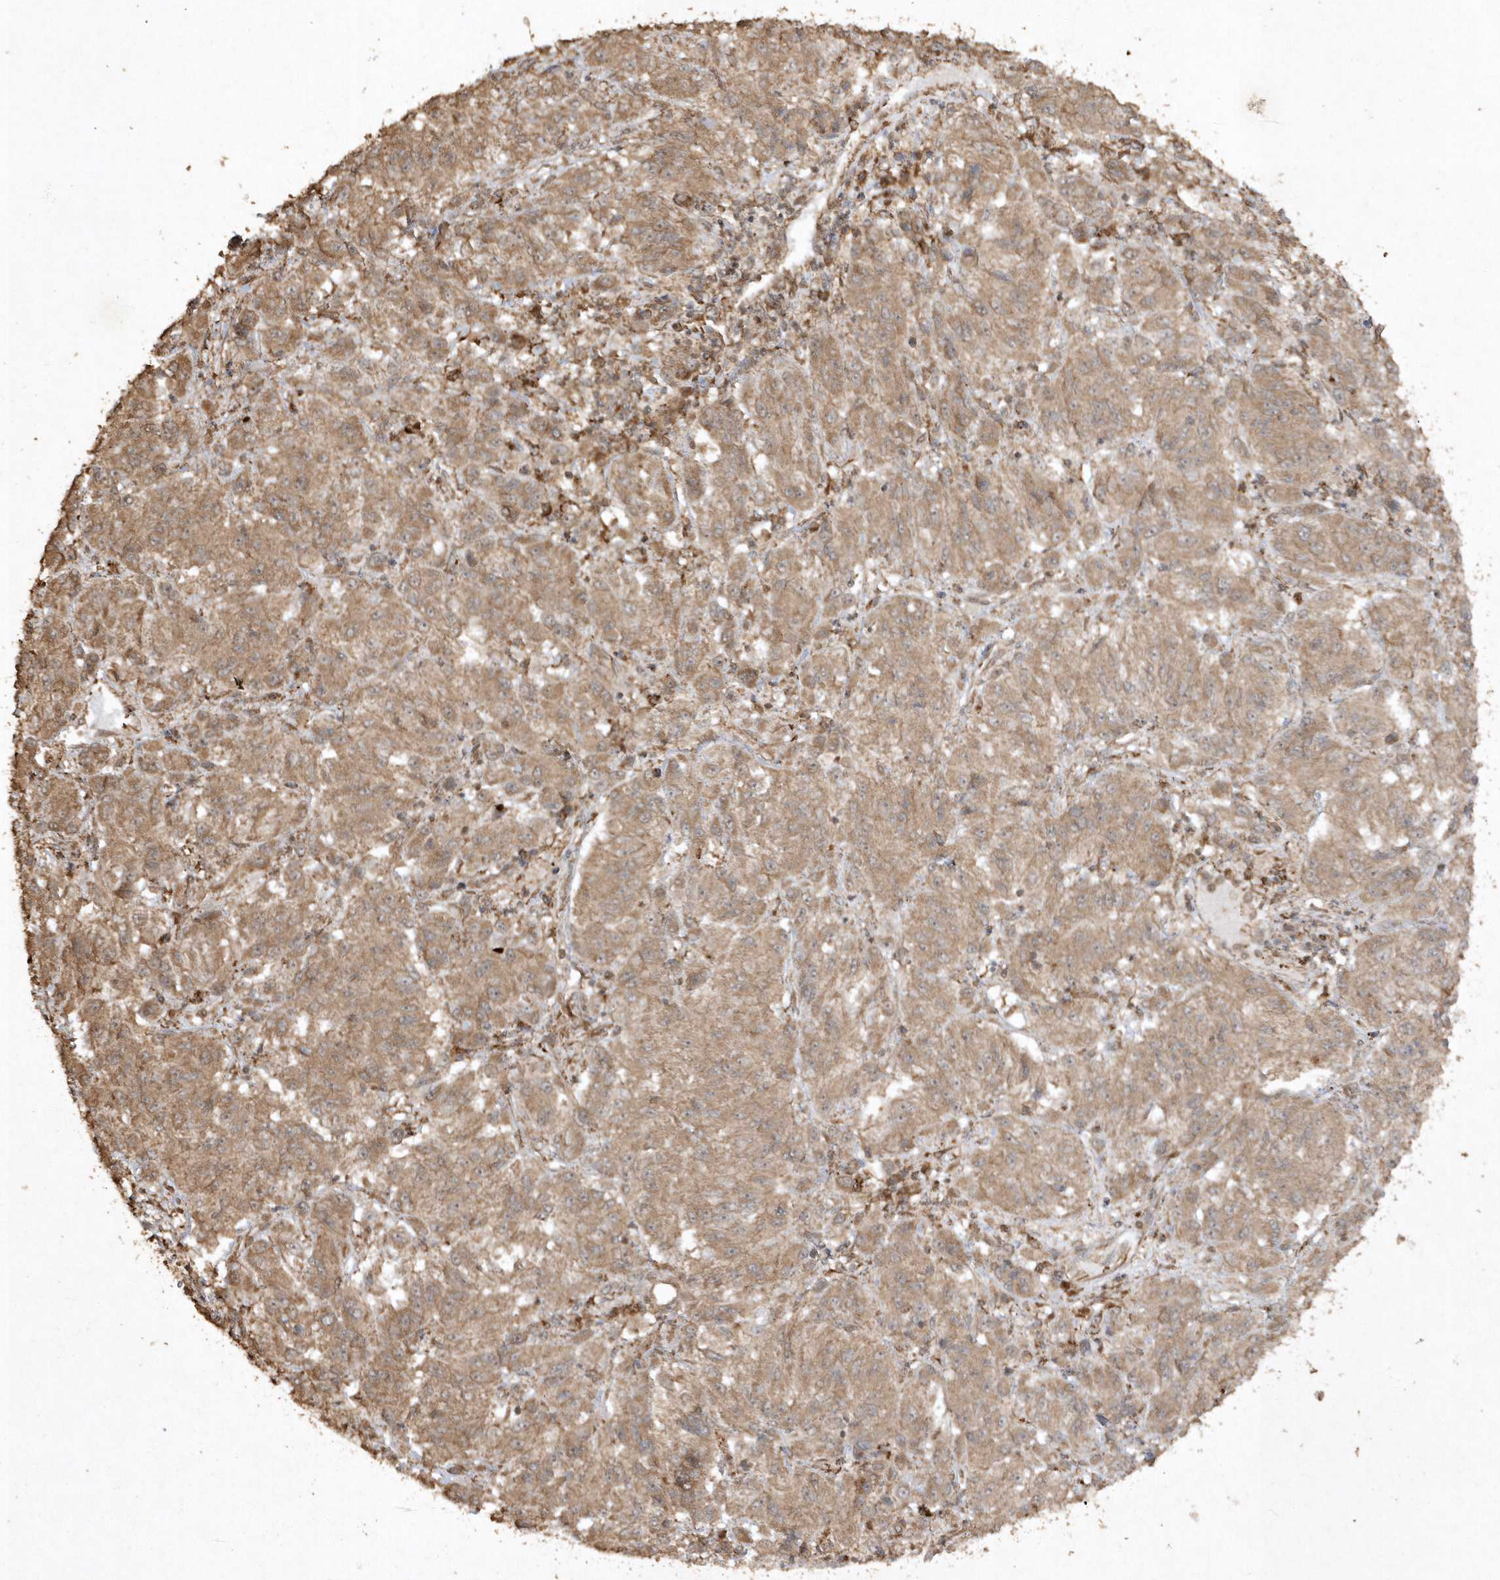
{"staining": {"intensity": "moderate", "quantity": ">75%", "location": "cytoplasmic/membranous"}, "tissue": "melanoma", "cell_type": "Tumor cells", "image_type": "cancer", "snomed": [{"axis": "morphology", "description": "Malignant melanoma, Metastatic site"}, {"axis": "topography", "description": "Lung"}], "caption": "Protein staining demonstrates moderate cytoplasmic/membranous staining in about >75% of tumor cells in melanoma. (IHC, brightfield microscopy, high magnification).", "gene": "AVPI1", "patient": {"sex": "male", "age": 64}}